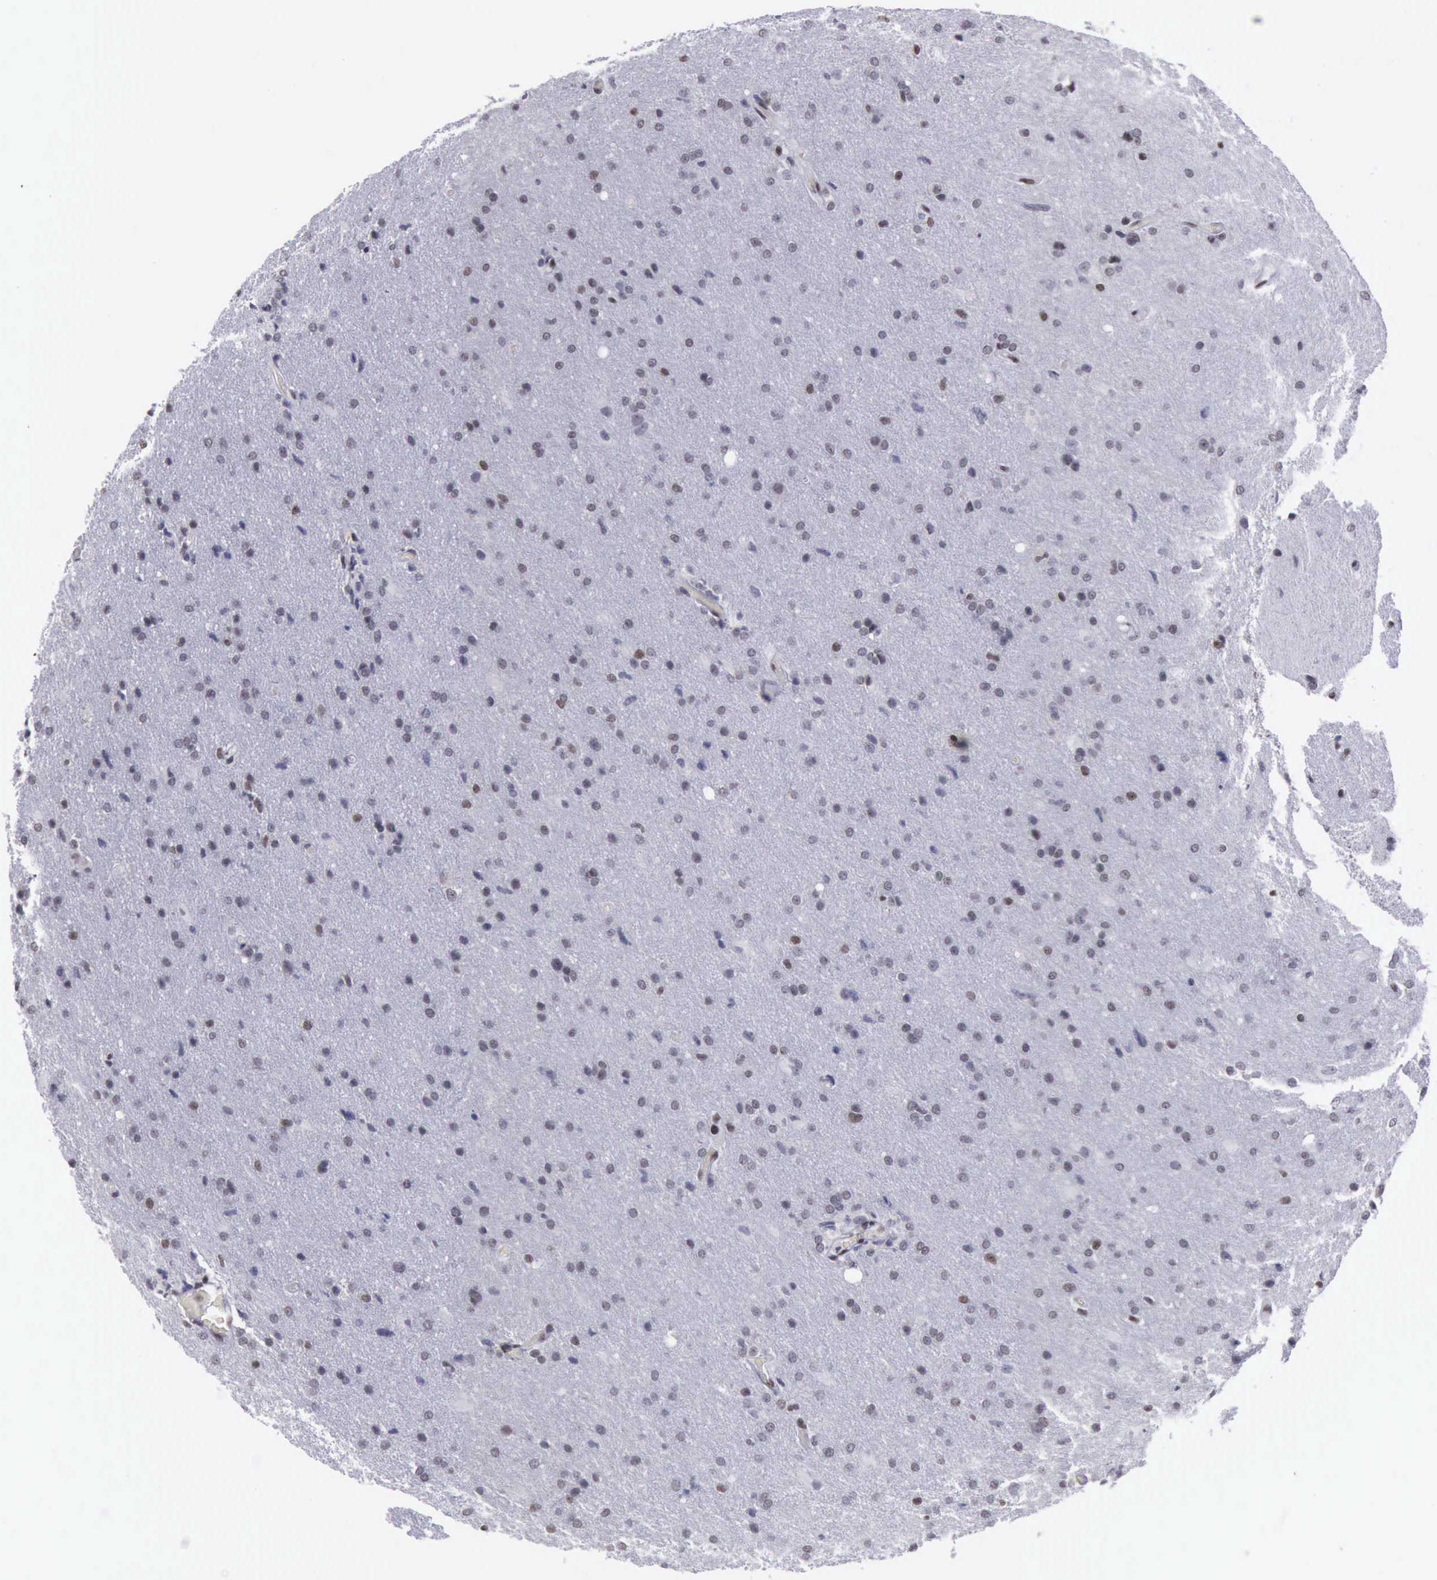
{"staining": {"intensity": "weak", "quantity": "<25%", "location": "nuclear"}, "tissue": "glioma", "cell_type": "Tumor cells", "image_type": "cancer", "snomed": [{"axis": "morphology", "description": "Glioma, malignant, High grade"}, {"axis": "topography", "description": "Brain"}], "caption": "The micrograph exhibits no staining of tumor cells in glioma. (DAB (3,3'-diaminobenzidine) immunohistochemistry, high magnification).", "gene": "YY1", "patient": {"sex": "male", "age": 68}}